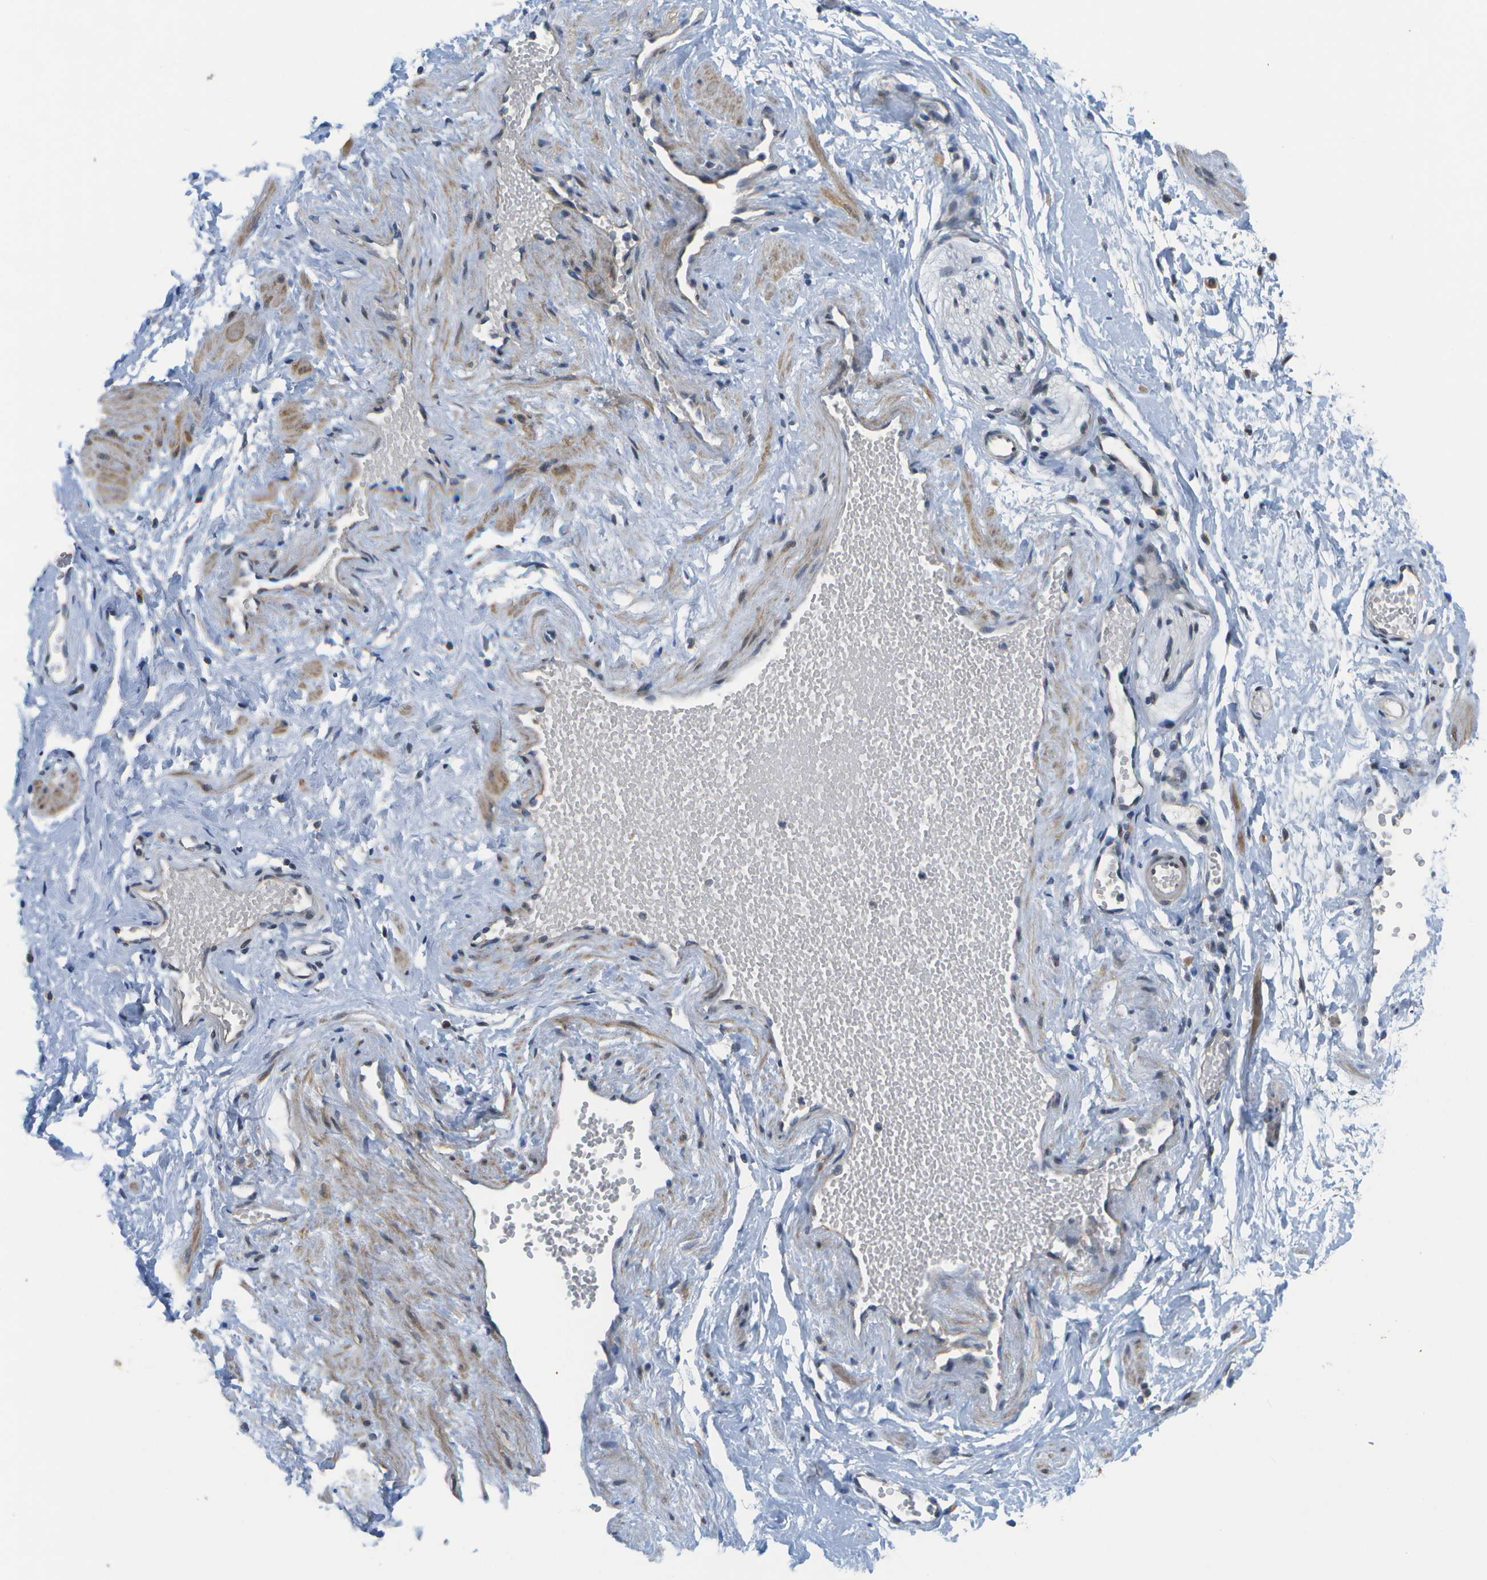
{"staining": {"intensity": "negative", "quantity": "none", "location": "none"}, "tissue": "adipose tissue", "cell_type": "Adipocytes", "image_type": "normal", "snomed": [{"axis": "morphology", "description": "Normal tissue, NOS"}, {"axis": "topography", "description": "Soft tissue"}, {"axis": "topography", "description": "Vascular tissue"}], "caption": "IHC micrograph of benign human adipose tissue stained for a protein (brown), which exhibits no positivity in adipocytes.", "gene": "HADHA", "patient": {"sex": "female", "age": 35}}